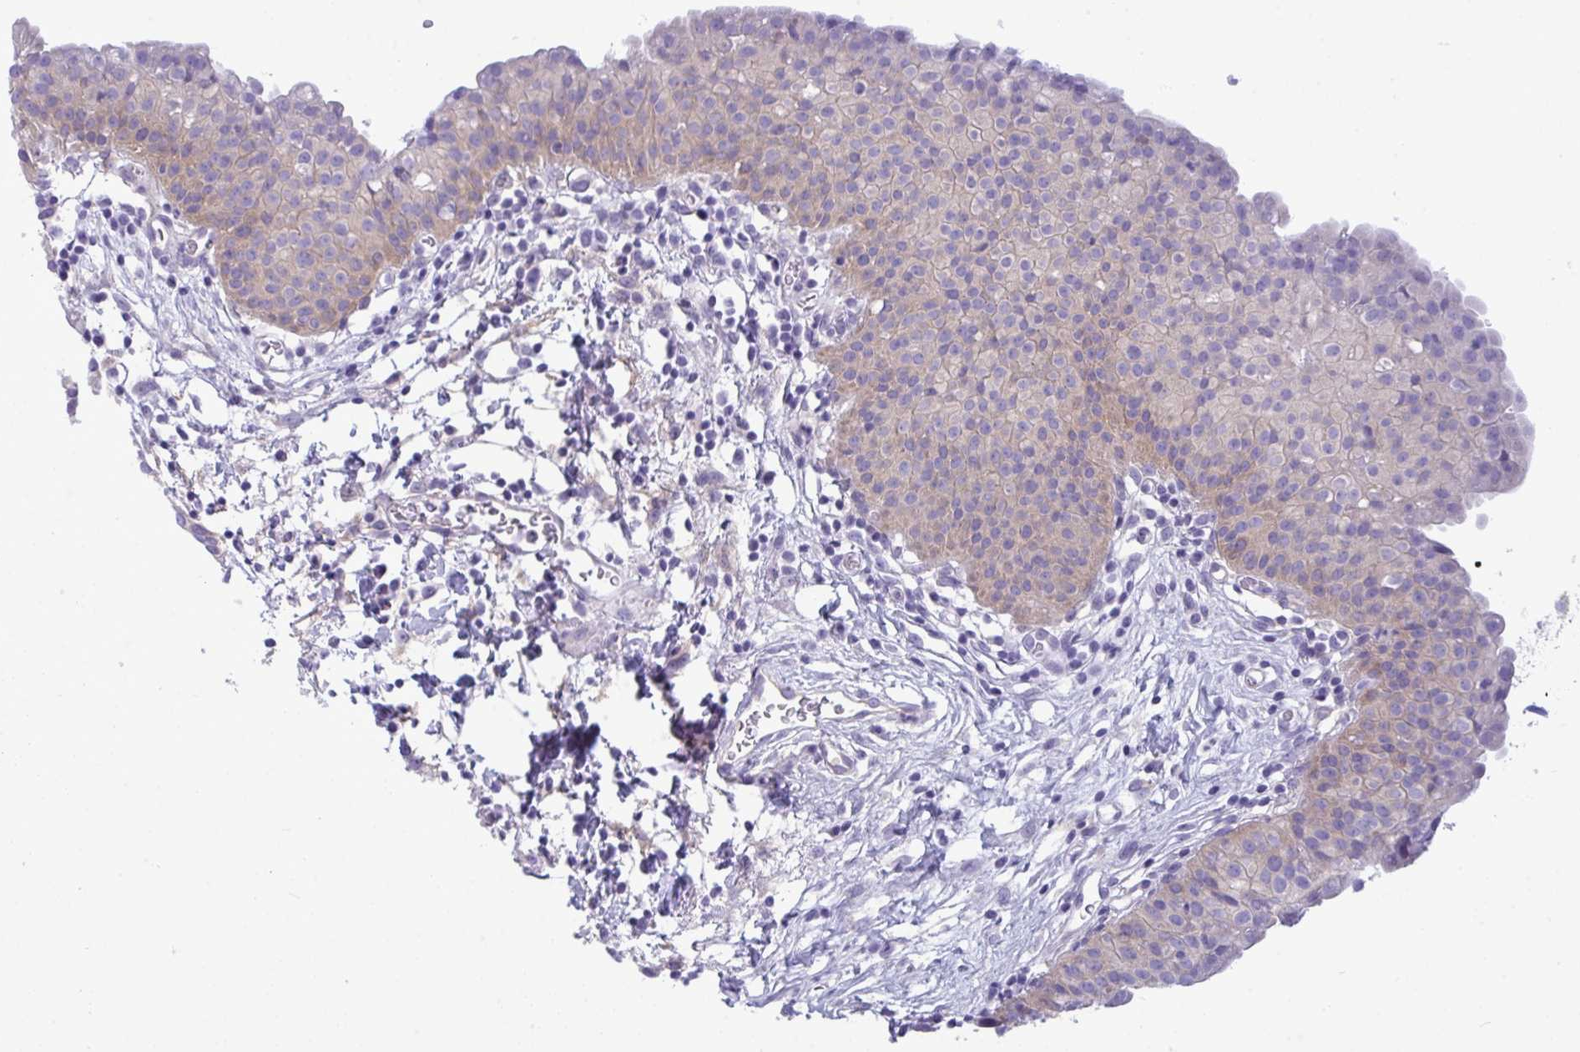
{"staining": {"intensity": "weak", "quantity": "25%-75%", "location": "cytoplasmic/membranous"}, "tissue": "urinary bladder", "cell_type": "Urothelial cells", "image_type": "normal", "snomed": [{"axis": "morphology", "description": "Normal tissue, NOS"}, {"axis": "morphology", "description": "Inflammation, NOS"}, {"axis": "topography", "description": "Urinary bladder"}], "caption": "Immunohistochemistry (IHC) staining of normal urinary bladder, which reveals low levels of weak cytoplasmic/membranous staining in approximately 25%-75% of urothelial cells indicating weak cytoplasmic/membranous protein positivity. The staining was performed using DAB (3,3'-diaminobenzidine) (brown) for protein detection and nuclei were counterstained in hematoxylin (blue).", "gene": "MYH10", "patient": {"sex": "male", "age": 57}}